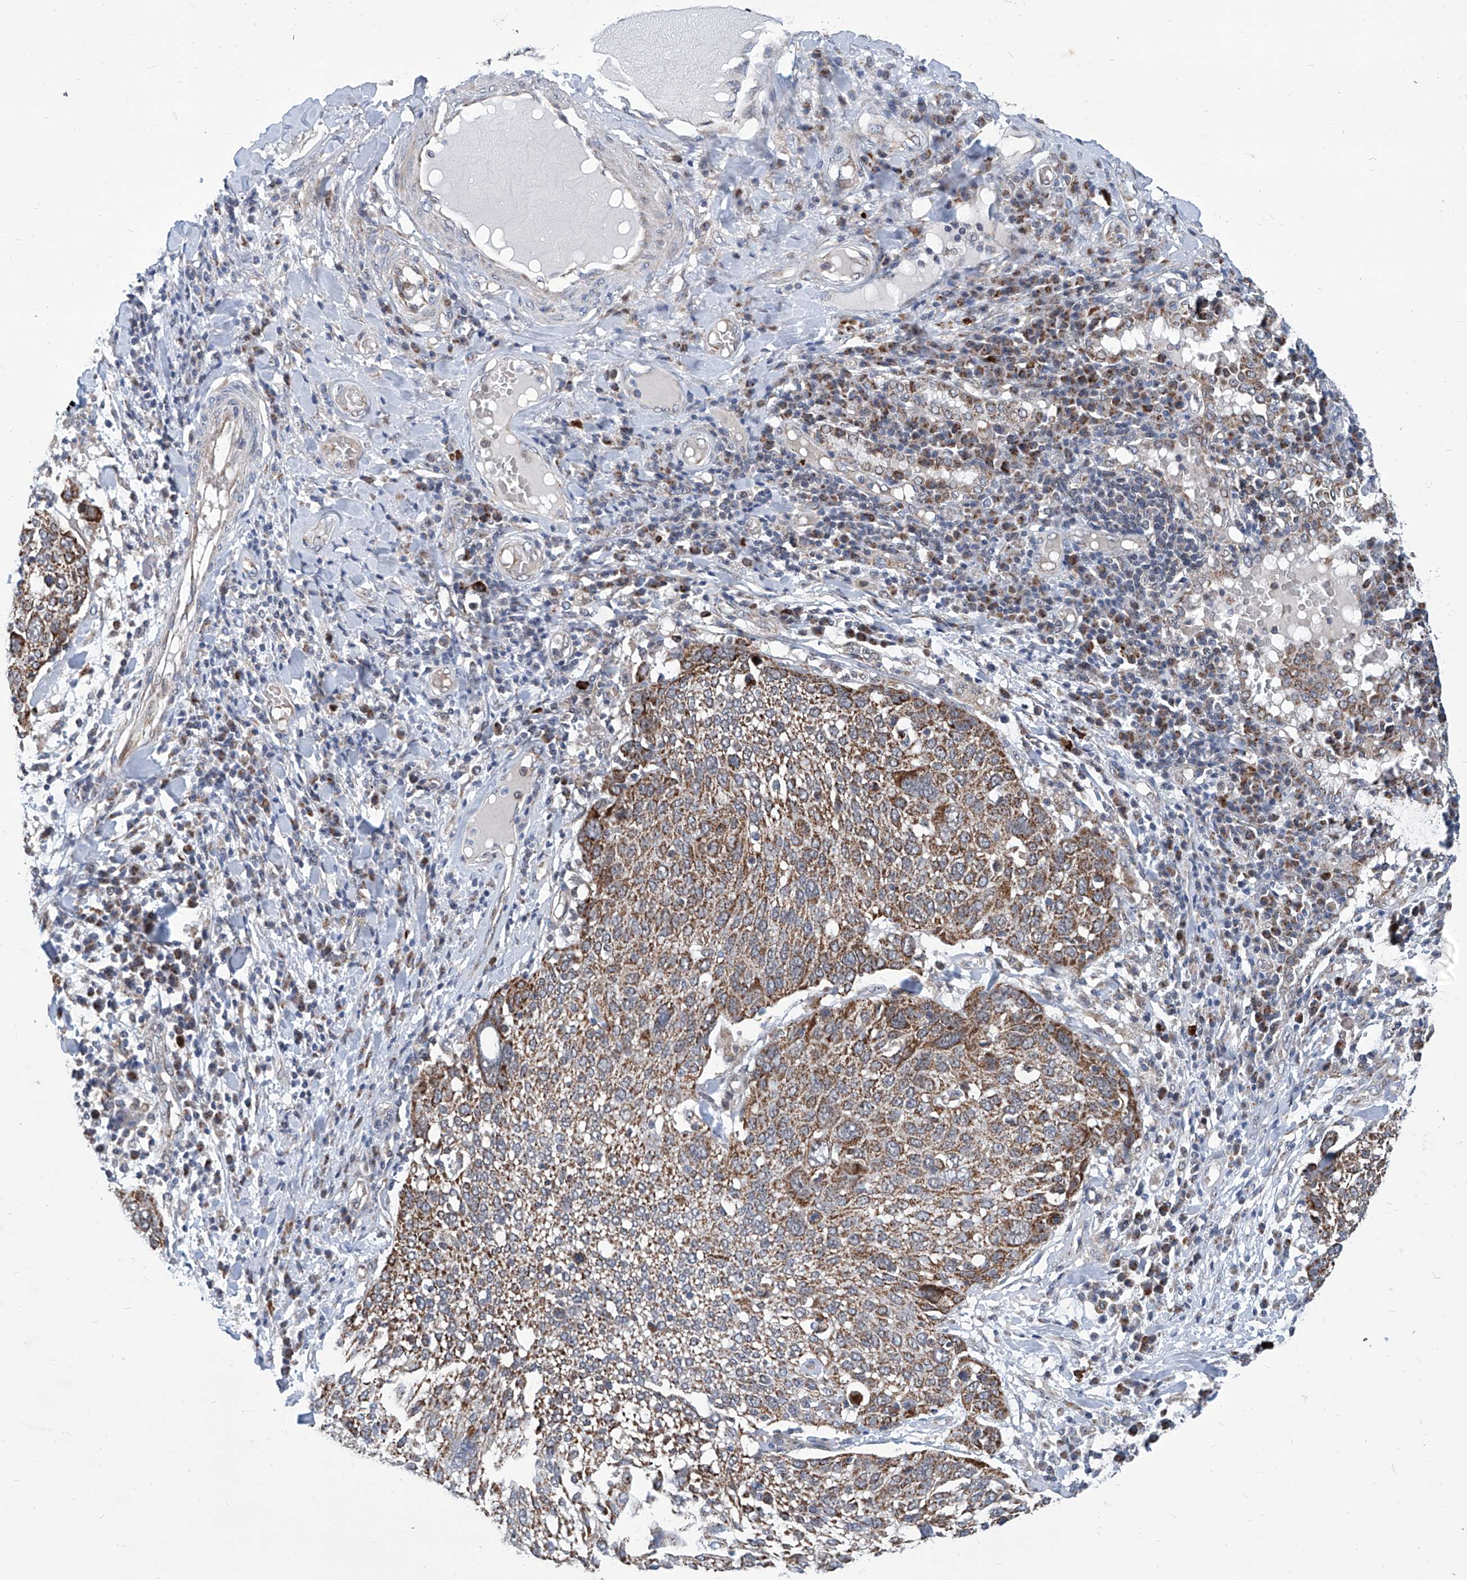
{"staining": {"intensity": "moderate", "quantity": ">75%", "location": "cytoplasmic/membranous"}, "tissue": "lung cancer", "cell_type": "Tumor cells", "image_type": "cancer", "snomed": [{"axis": "morphology", "description": "Squamous cell carcinoma, NOS"}, {"axis": "topography", "description": "Lung"}], "caption": "Lung squamous cell carcinoma stained for a protein (brown) demonstrates moderate cytoplasmic/membranous positive expression in approximately >75% of tumor cells.", "gene": "USP48", "patient": {"sex": "male", "age": 65}}